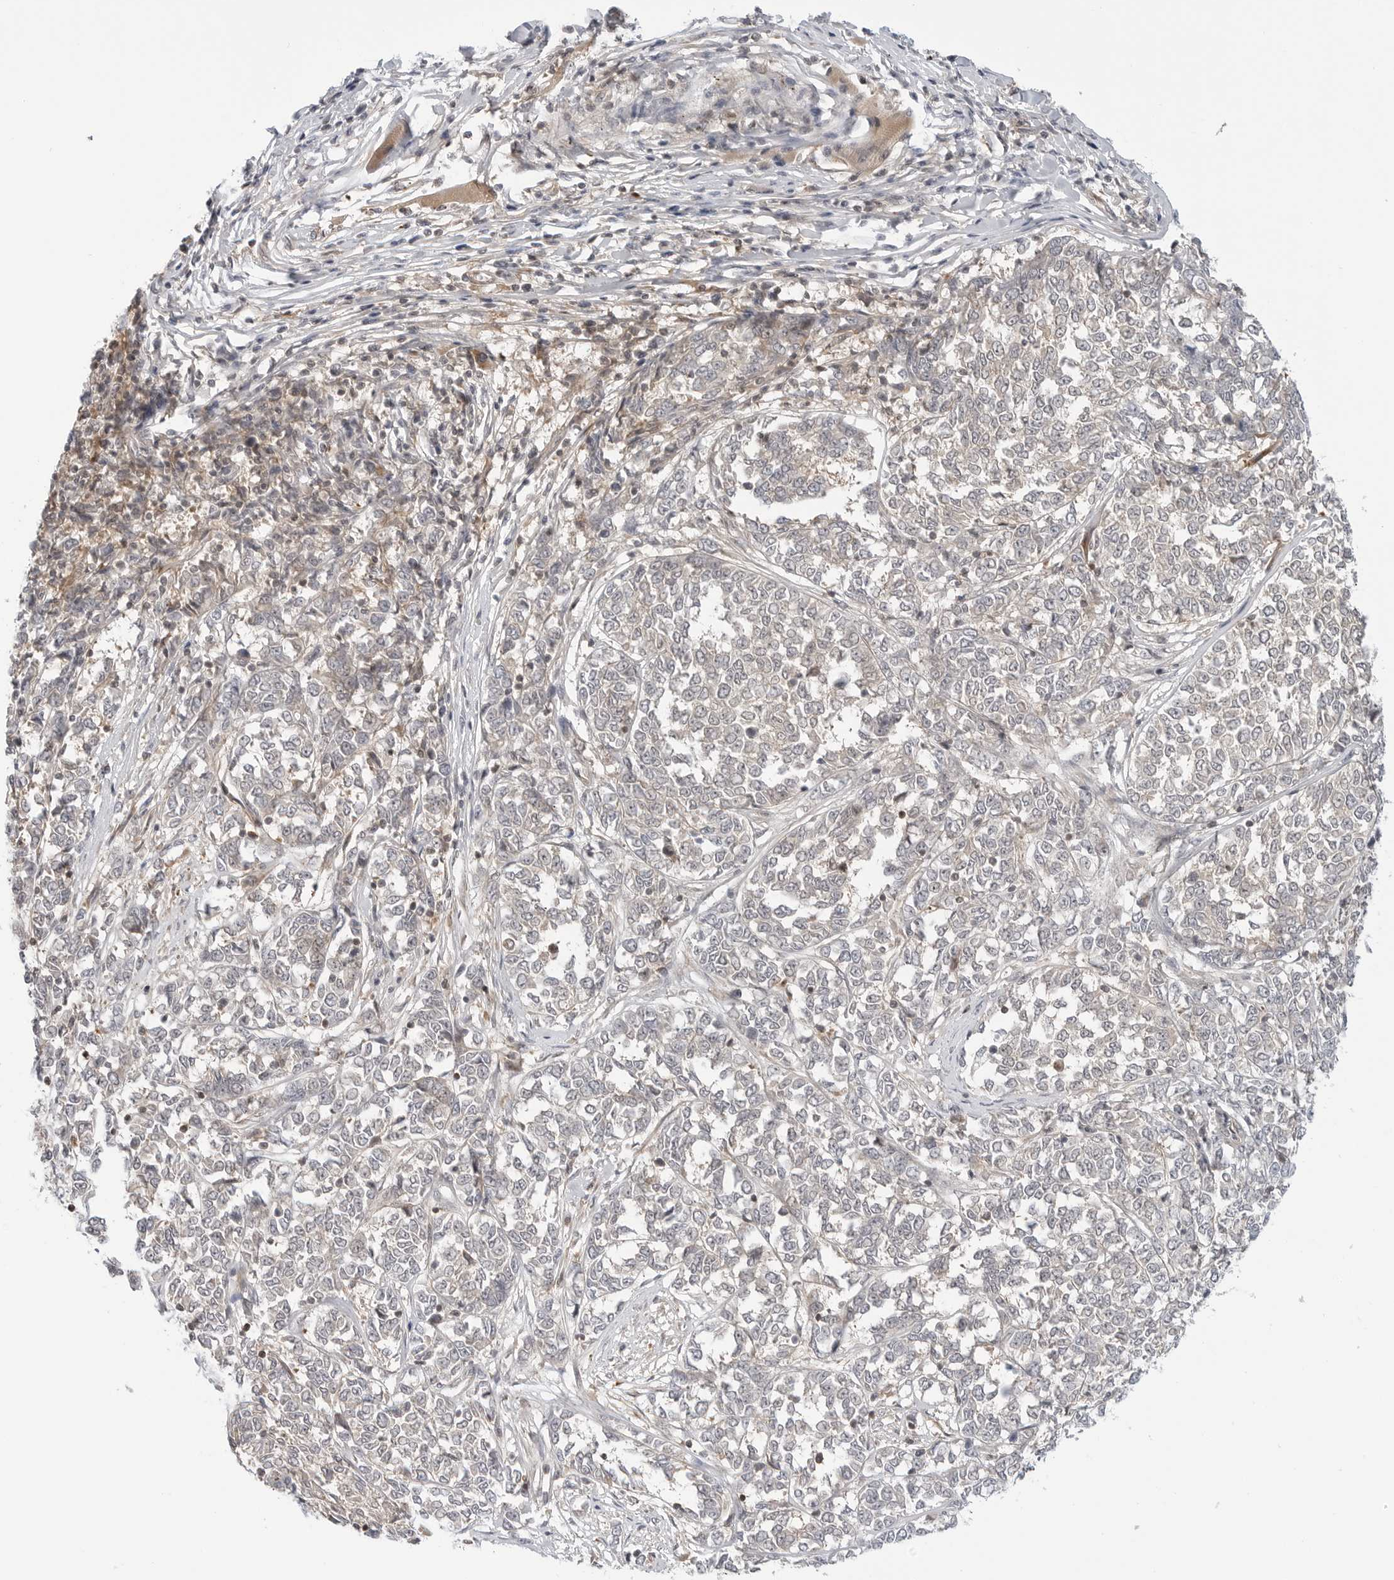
{"staining": {"intensity": "weak", "quantity": "25%-75%", "location": "cytoplasmic/membranous"}, "tissue": "melanoma", "cell_type": "Tumor cells", "image_type": "cancer", "snomed": [{"axis": "morphology", "description": "Malignant melanoma, NOS"}, {"axis": "topography", "description": "Skin"}], "caption": "The histopathology image reveals staining of malignant melanoma, revealing weak cytoplasmic/membranous protein expression (brown color) within tumor cells.", "gene": "STXBP3", "patient": {"sex": "female", "age": 72}}